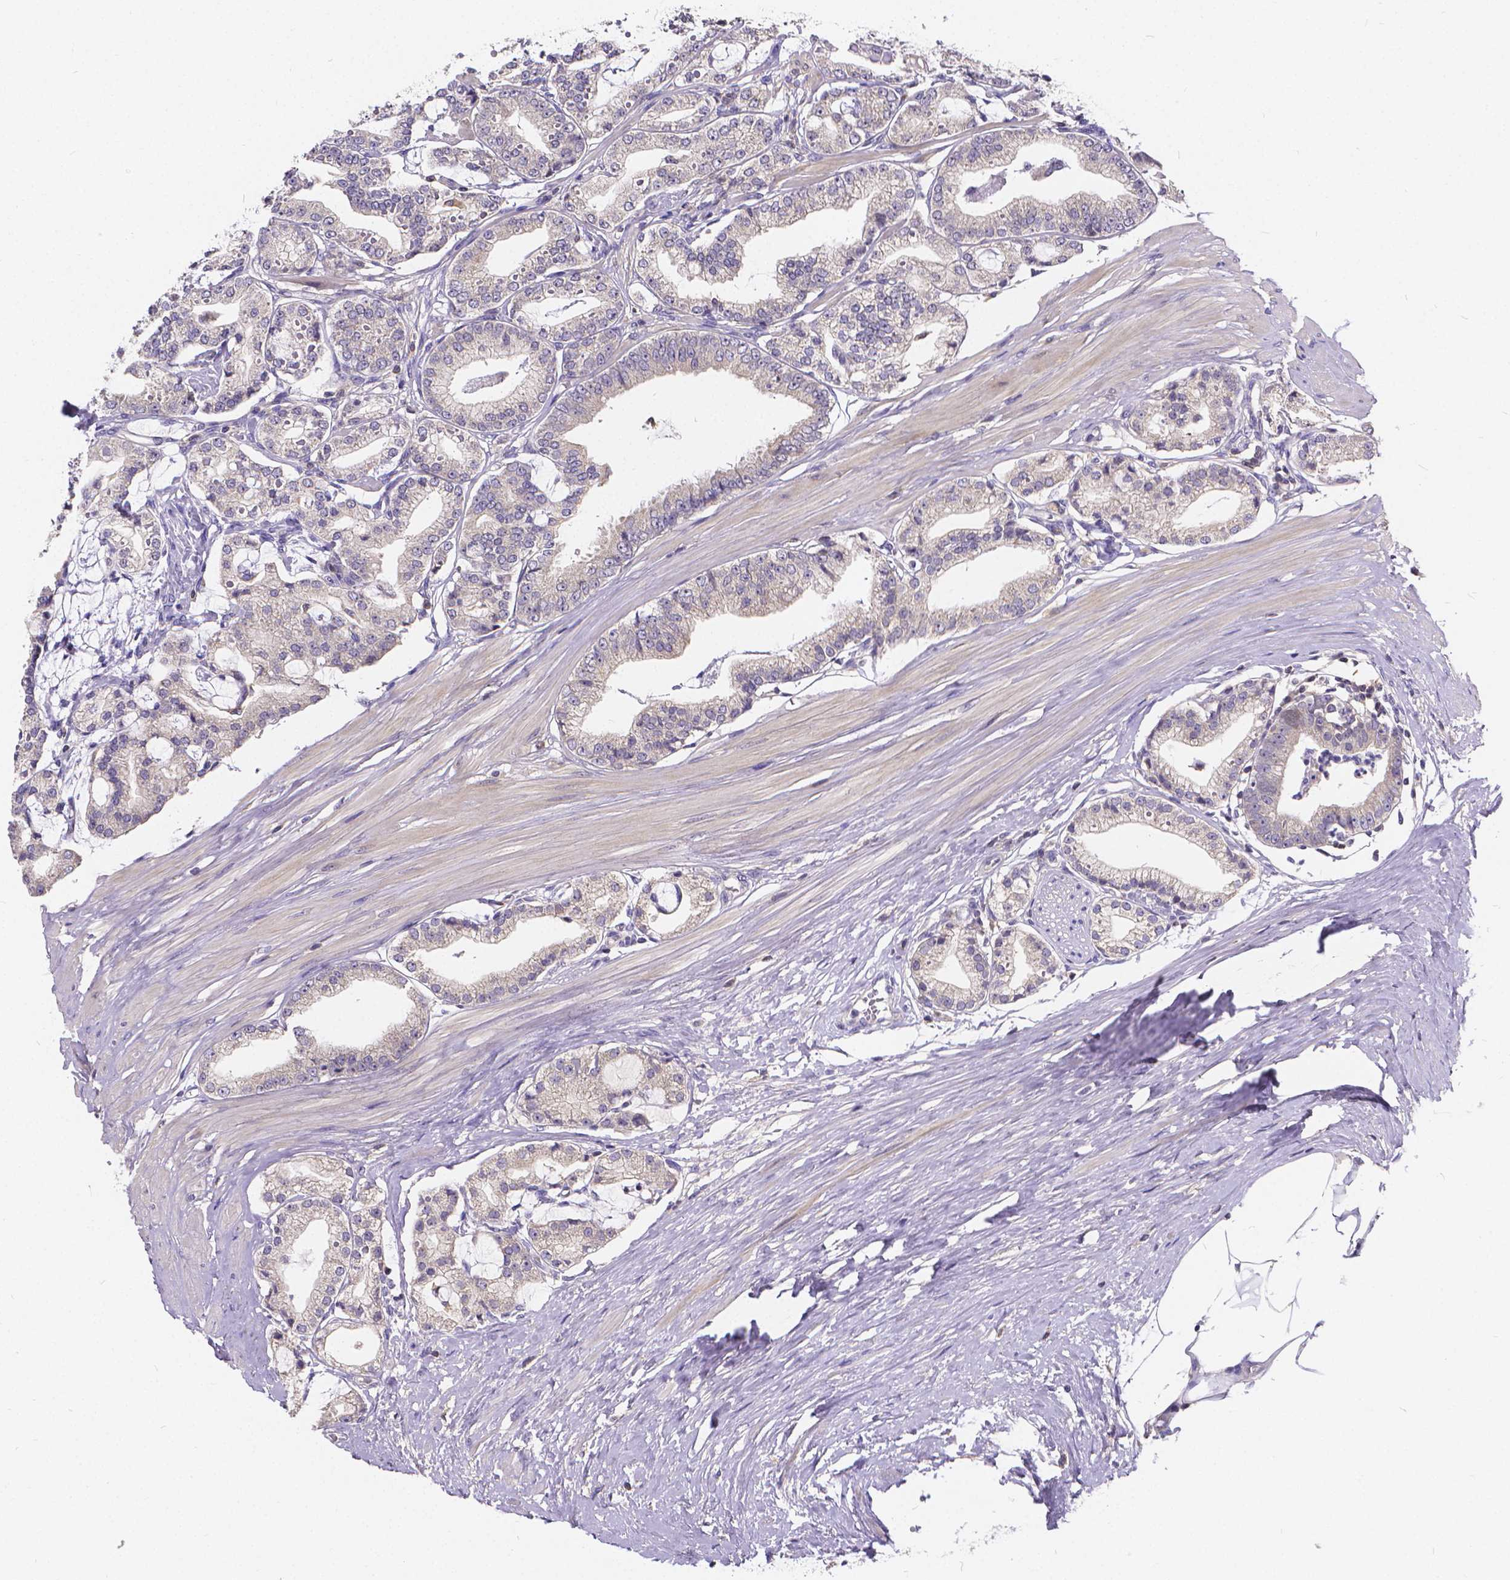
{"staining": {"intensity": "negative", "quantity": "none", "location": "none"}, "tissue": "prostate cancer", "cell_type": "Tumor cells", "image_type": "cancer", "snomed": [{"axis": "morphology", "description": "Adenocarcinoma, High grade"}, {"axis": "topography", "description": "Prostate"}], "caption": "Human adenocarcinoma (high-grade) (prostate) stained for a protein using immunohistochemistry (IHC) displays no positivity in tumor cells.", "gene": "GLRB", "patient": {"sex": "male", "age": 71}}